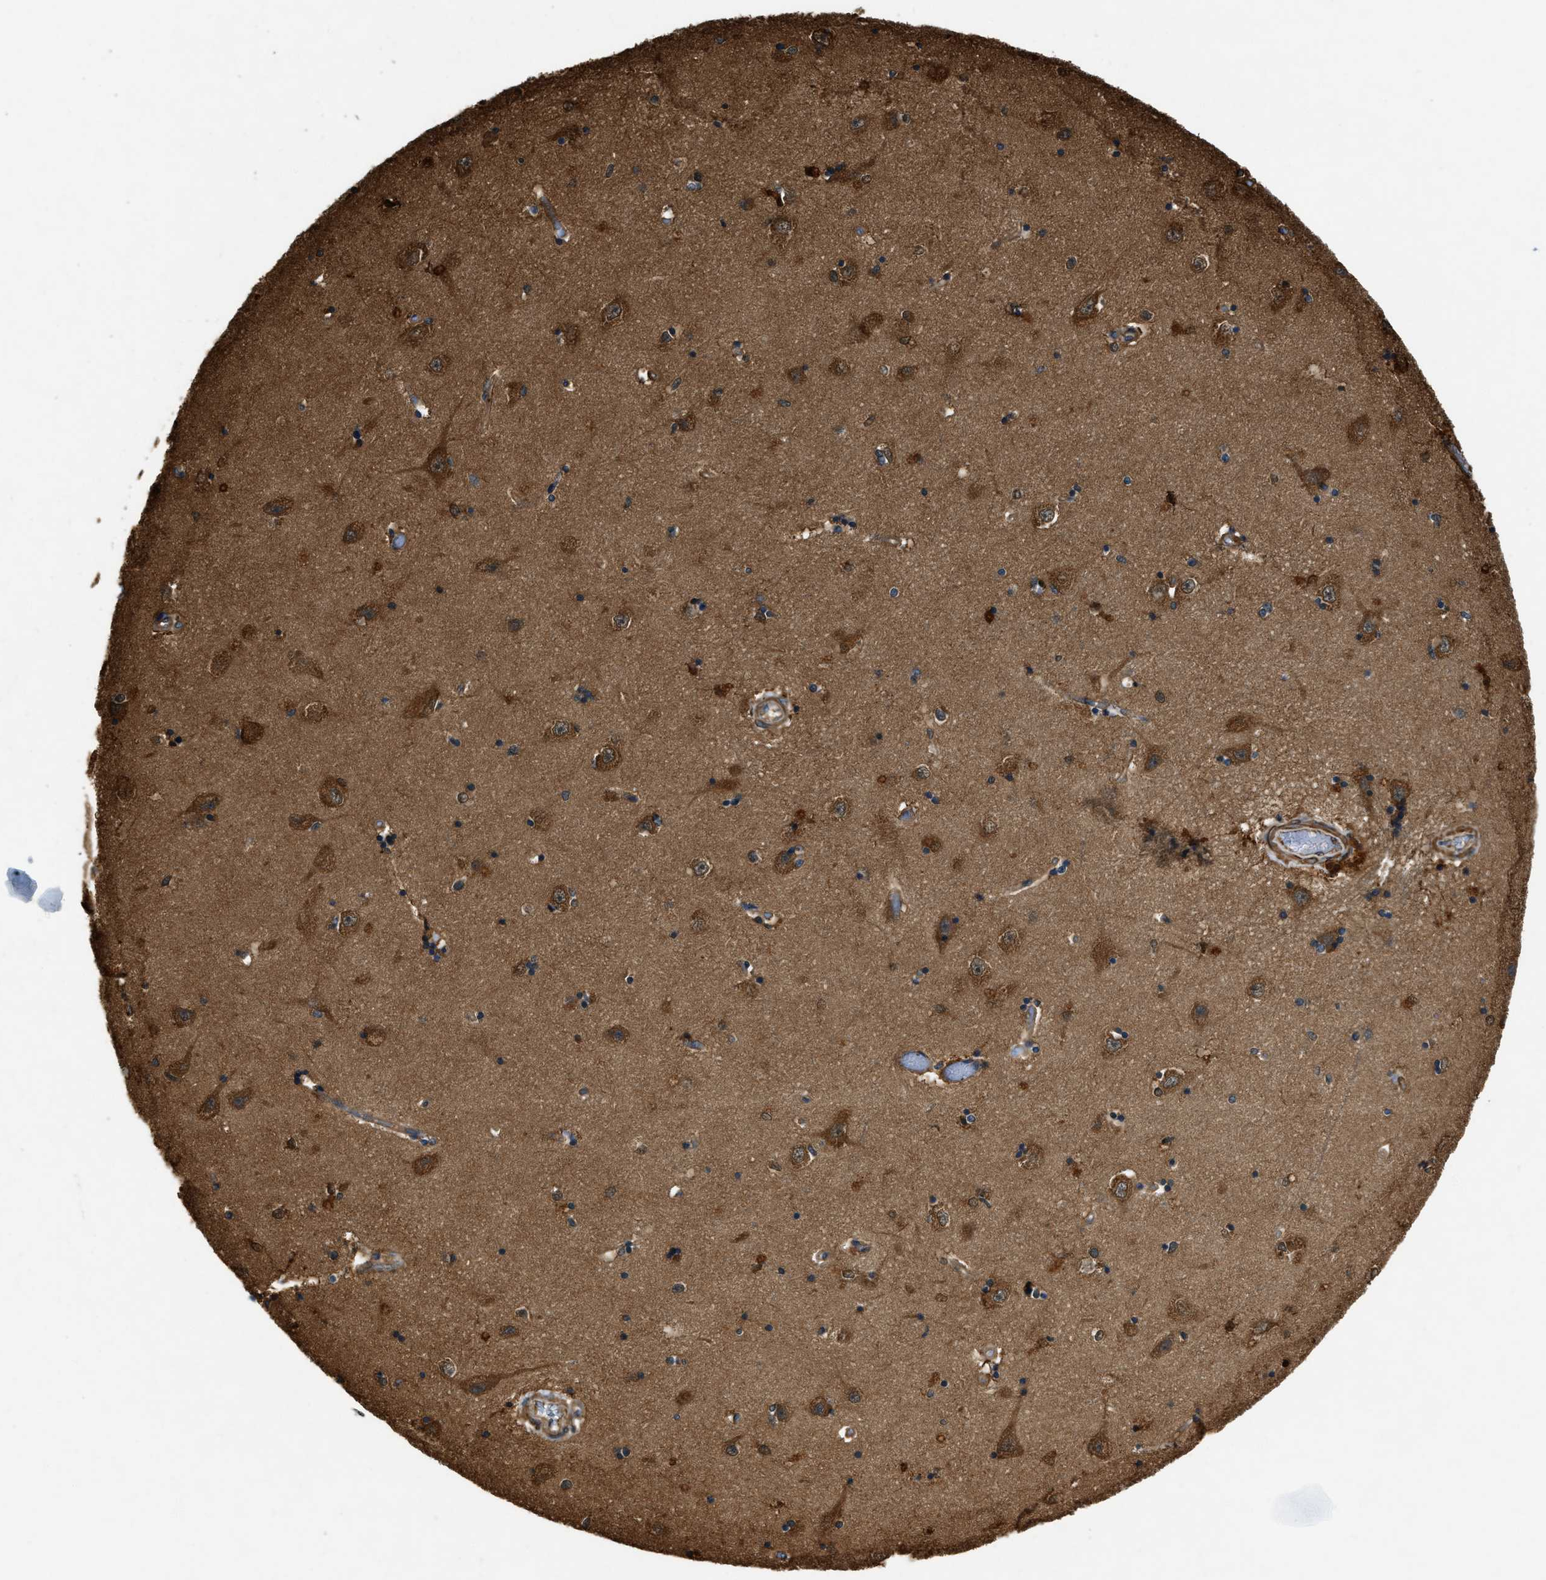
{"staining": {"intensity": "strong", "quantity": "<25%", "location": "cytoplasmic/membranous,nuclear"}, "tissue": "hippocampus", "cell_type": "Glial cells", "image_type": "normal", "snomed": [{"axis": "morphology", "description": "Normal tissue, NOS"}, {"axis": "topography", "description": "Hippocampus"}], "caption": "Immunohistochemical staining of normal hippocampus exhibits <25% levels of strong cytoplasmic/membranous,nuclear protein positivity in about <25% of glial cells. (DAB (3,3'-diaminobenzidine) IHC with brightfield microscopy, high magnification).", "gene": "YARS1", "patient": {"sex": "male", "age": 45}}